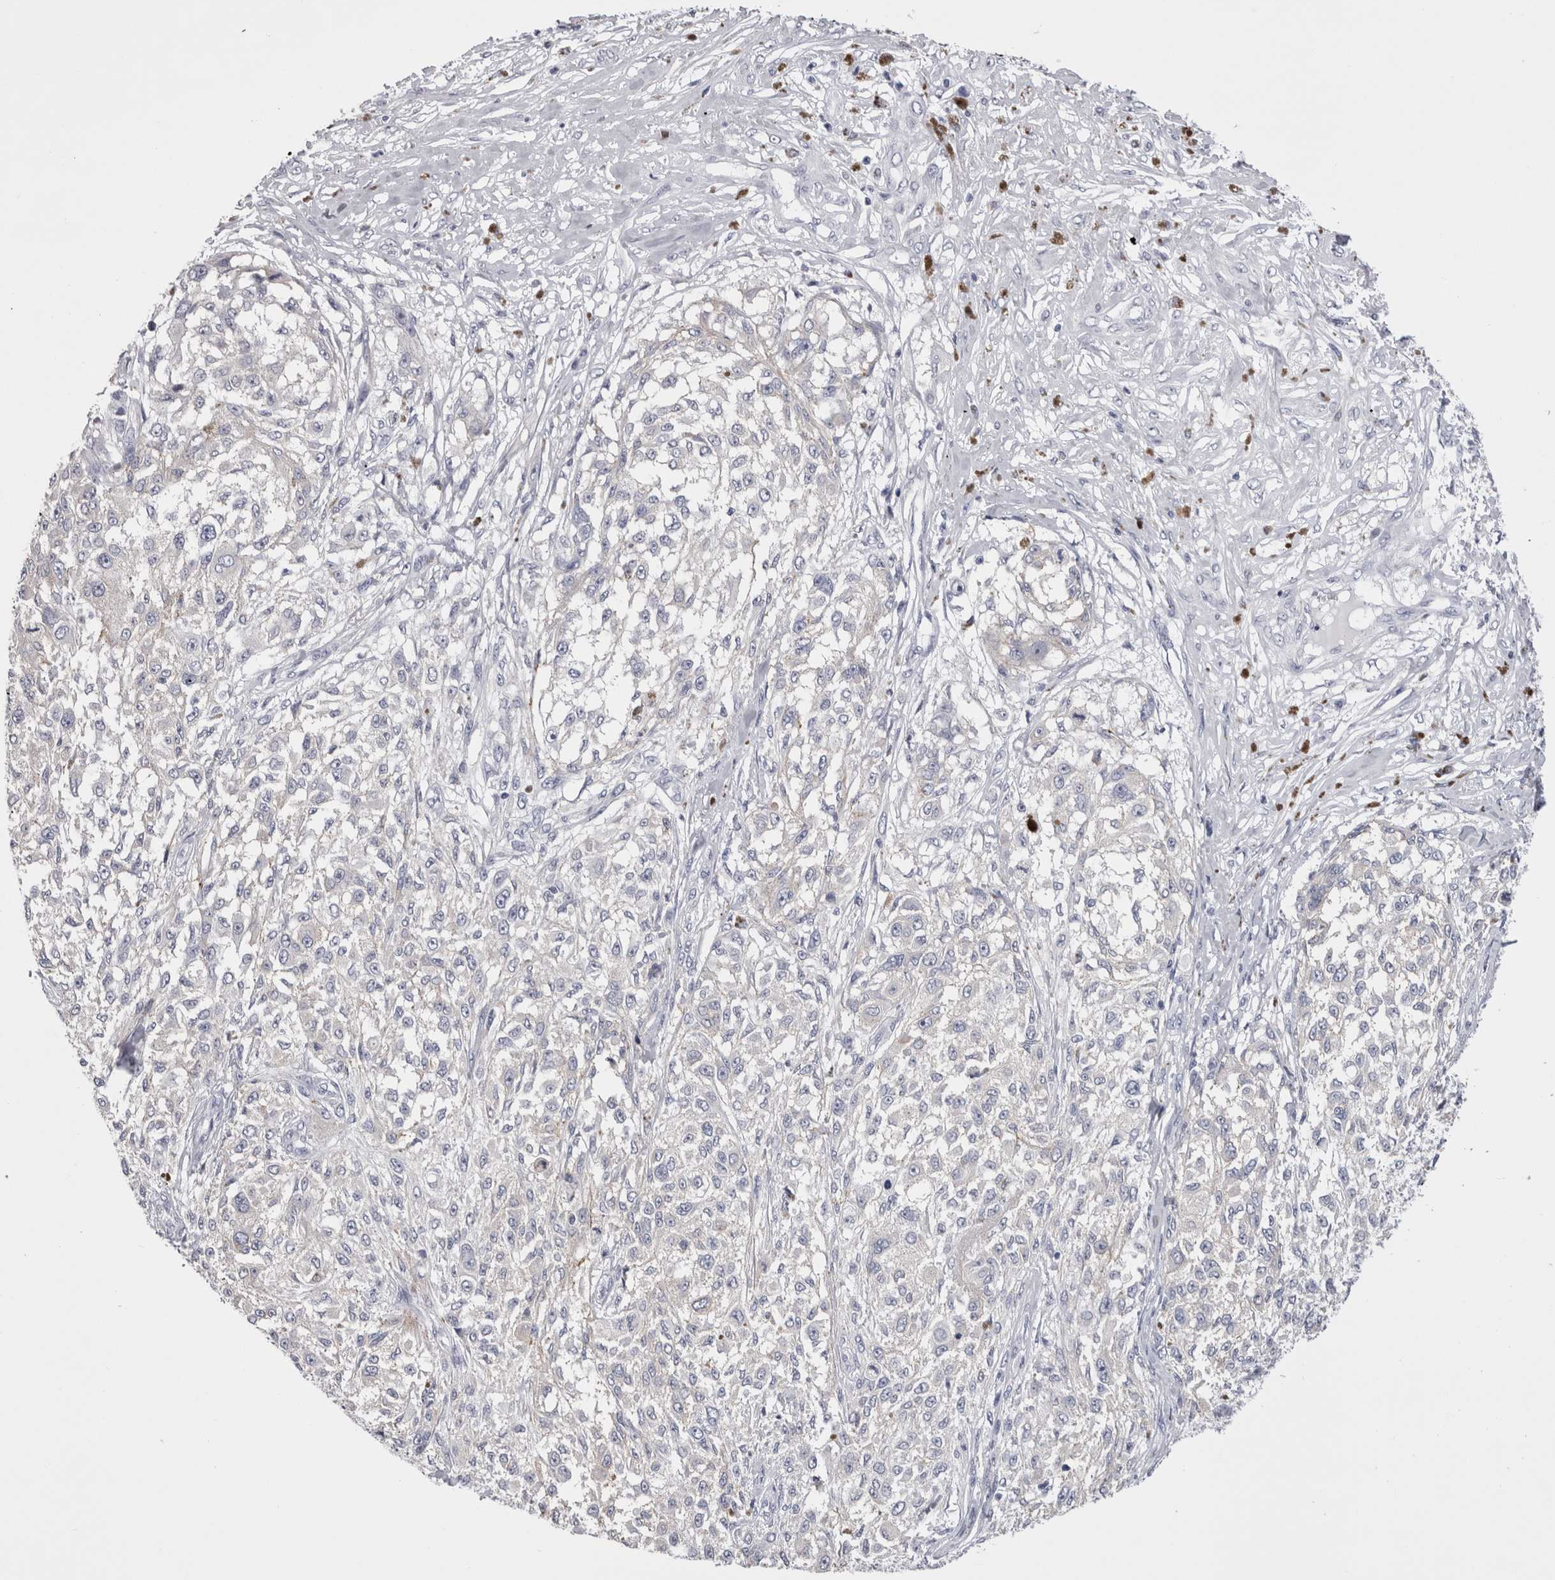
{"staining": {"intensity": "negative", "quantity": "none", "location": "none"}, "tissue": "melanoma", "cell_type": "Tumor cells", "image_type": "cancer", "snomed": [{"axis": "morphology", "description": "Necrosis, NOS"}, {"axis": "morphology", "description": "Malignant melanoma, NOS"}, {"axis": "topography", "description": "Skin"}], "caption": "This is a micrograph of IHC staining of malignant melanoma, which shows no positivity in tumor cells.", "gene": "PWP2", "patient": {"sex": "female", "age": 87}}